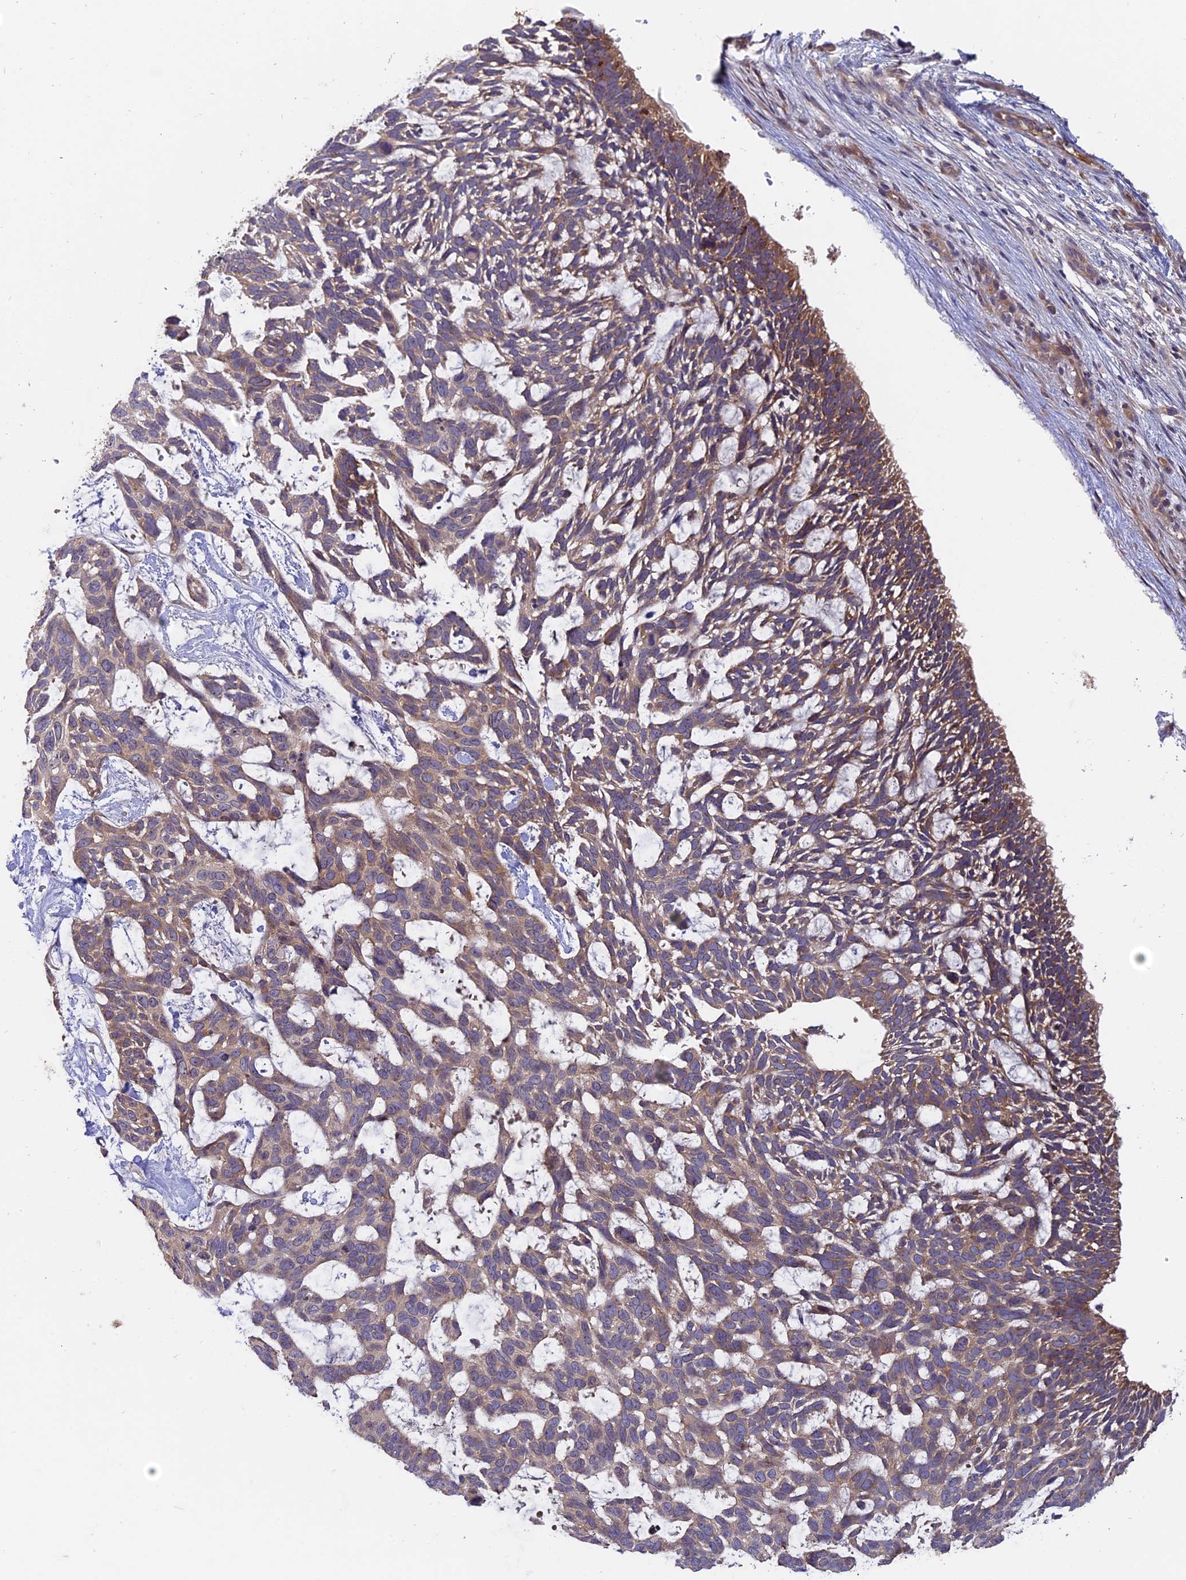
{"staining": {"intensity": "weak", "quantity": "25%-75%", "location": "cytoplasmic/membranous"}, "tissue": "skin cancer", "cell_type": "Tumor cells", "image_type": "cancer", "snomed": [{"axis": "morphology", "description": "Basal cell carcinoma"}, {"axis": "topography", "description": "Skin"}], "caption": "Weak cytoplasmic/membranous positivity is appreciated in approximately 25%-75% of tumor cells in skin cancer.", "gene": "TENT4B", "patient": {"sex": "male", "age": 88}}